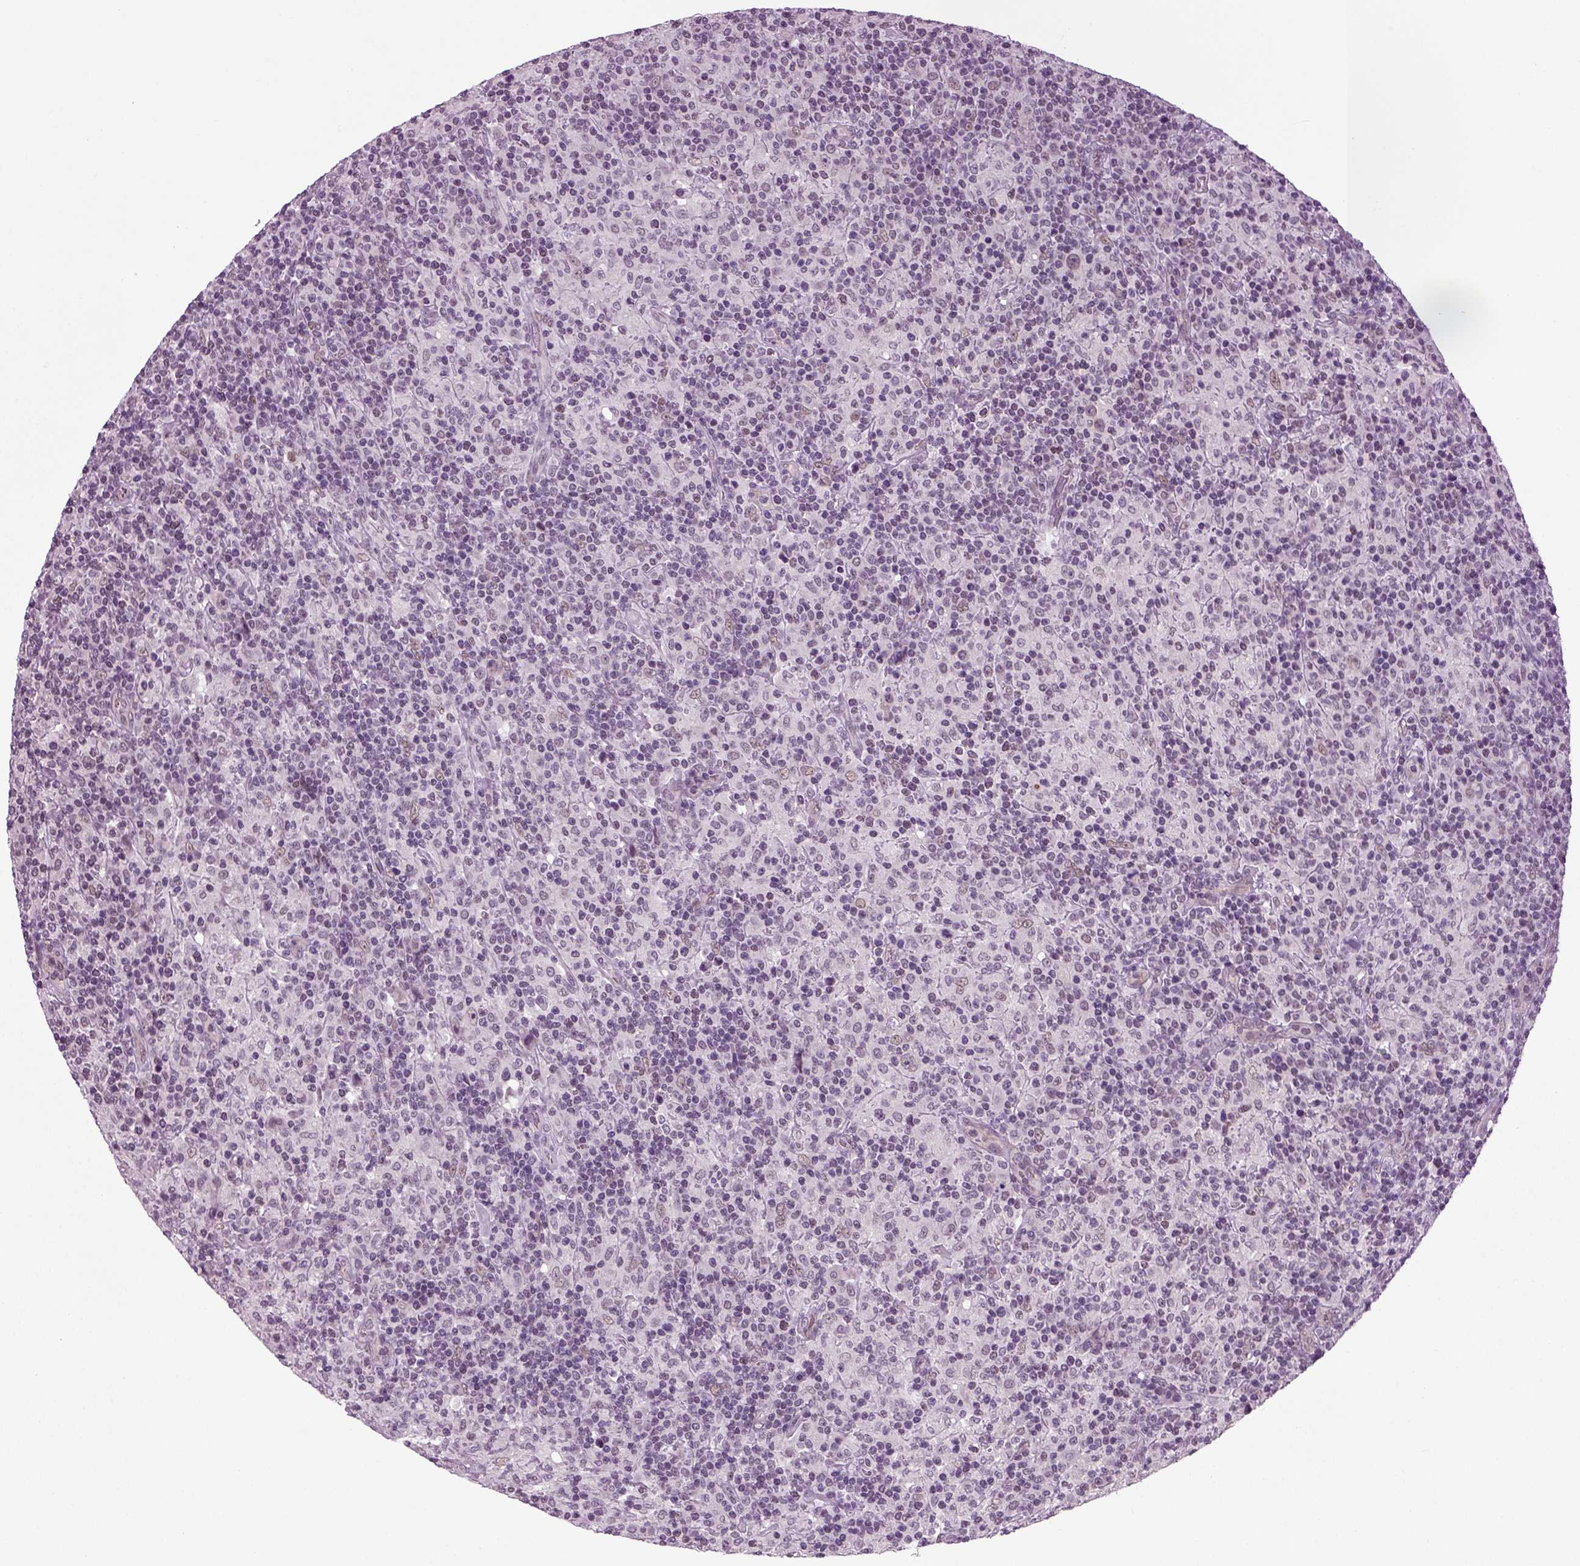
{"staining": {"intensity": "negative", "quantity": "none", "location": "none"}, "tissue": "lymphoma", "cell_type": "Tumor cells", "image_type": "cancer", "snomed": [{"axis": "morphology", "description": "Hodgkin's disease, NOS"}, {"axis": "topography", "description": "Lymph node"}], "caption": "Tumor cells are negative for brown protein staining in lymphoma.", "gene": "RCOR3", "patient": {"sex": "male", "age": 70}}